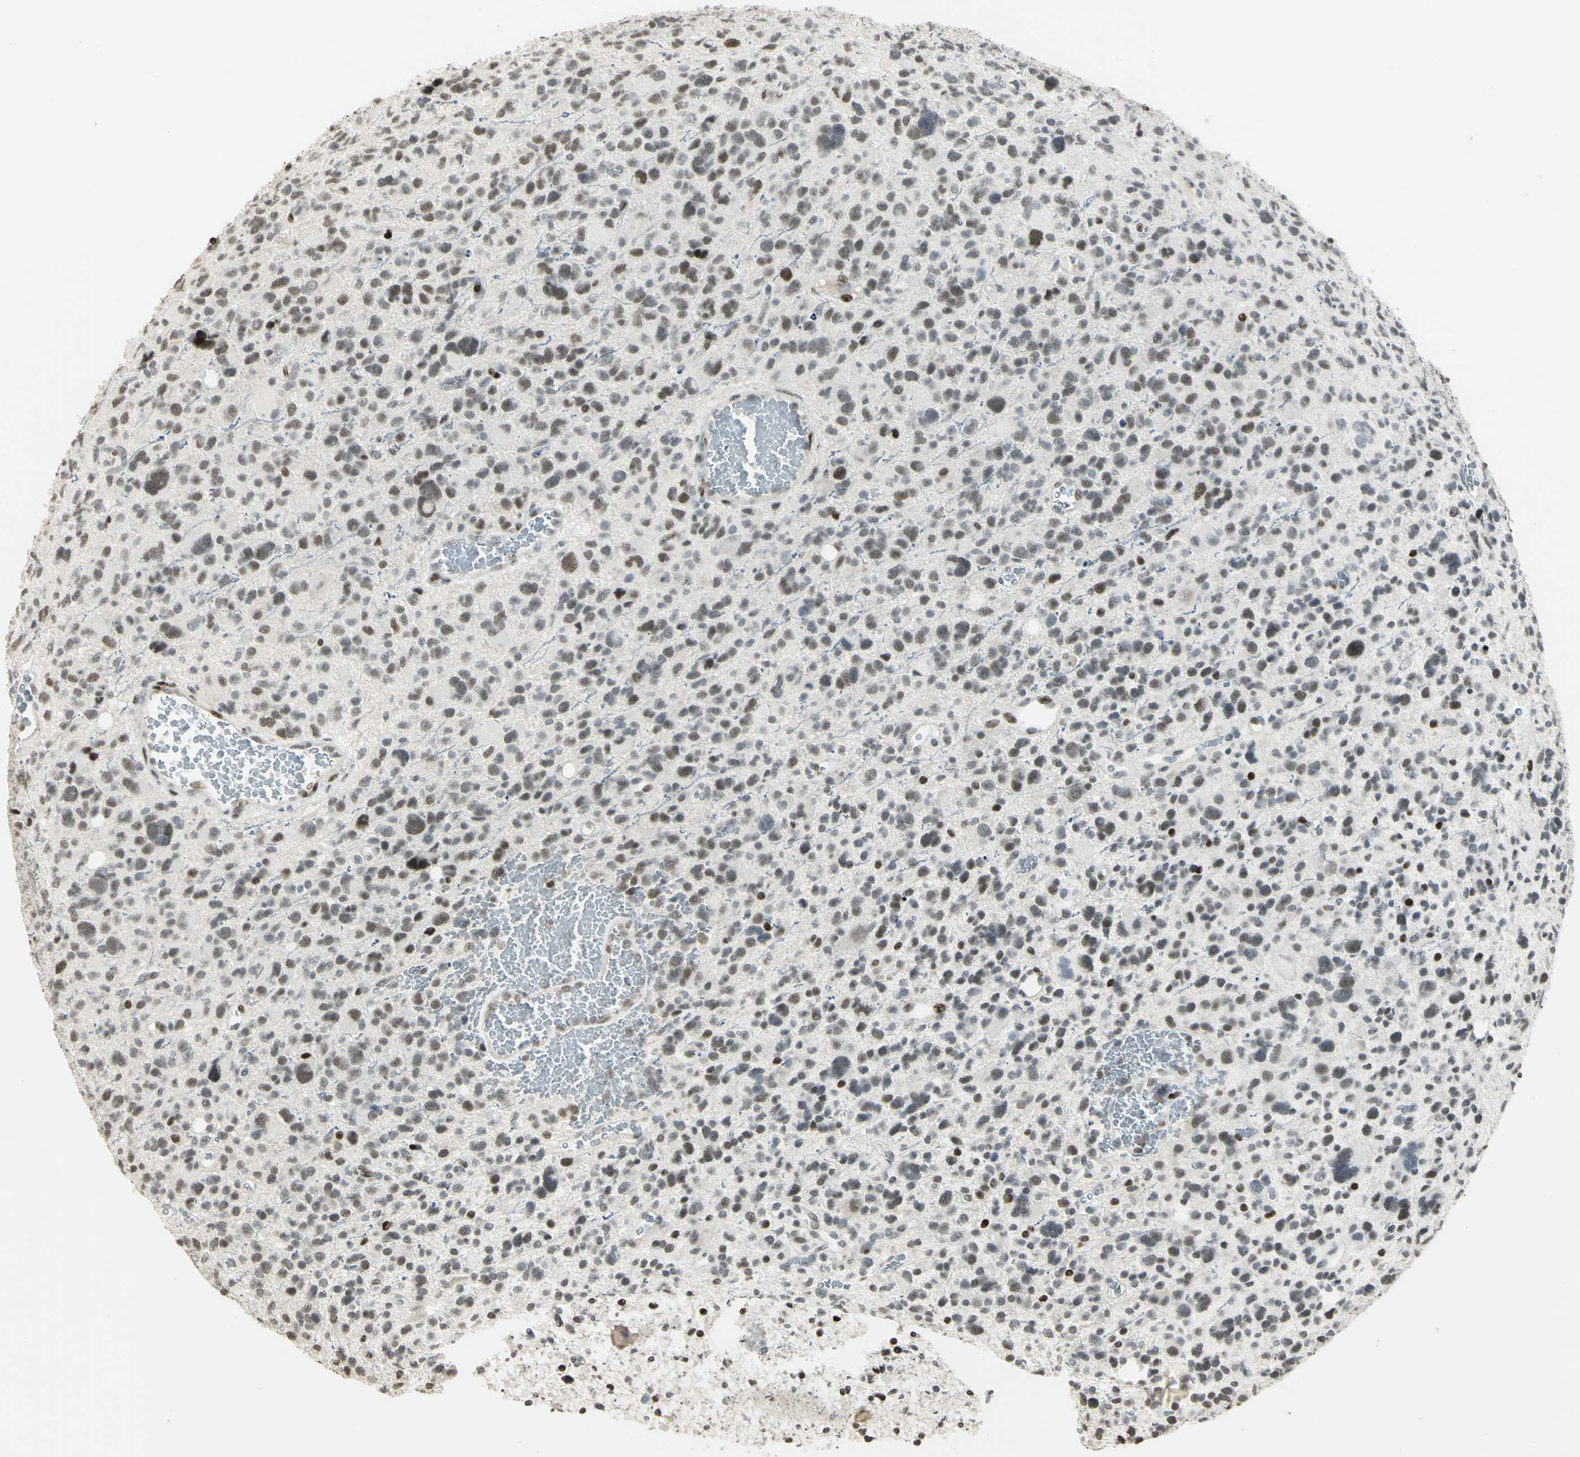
{"staining": {"intensity": "strong", "quantity": "<25%", "location": "nuclear"}, "tissue": "glioma", "cell_type": "Tumor cells", "image_type": "cancer", "snomed": [{"axis": "morphology", "description": "Glioma, malignant, High grade"}, {"axis": "topography", "description": "Brain"}], "caption": "Immunohistochemical staining of glioma reveals medium levels of strong nuclear expression in about <25% of tumor cells. (IHC, brightfield microscopy, high magnification).", "gene": "KDM1A", "patient": {"sex": "male", "age": 48}}